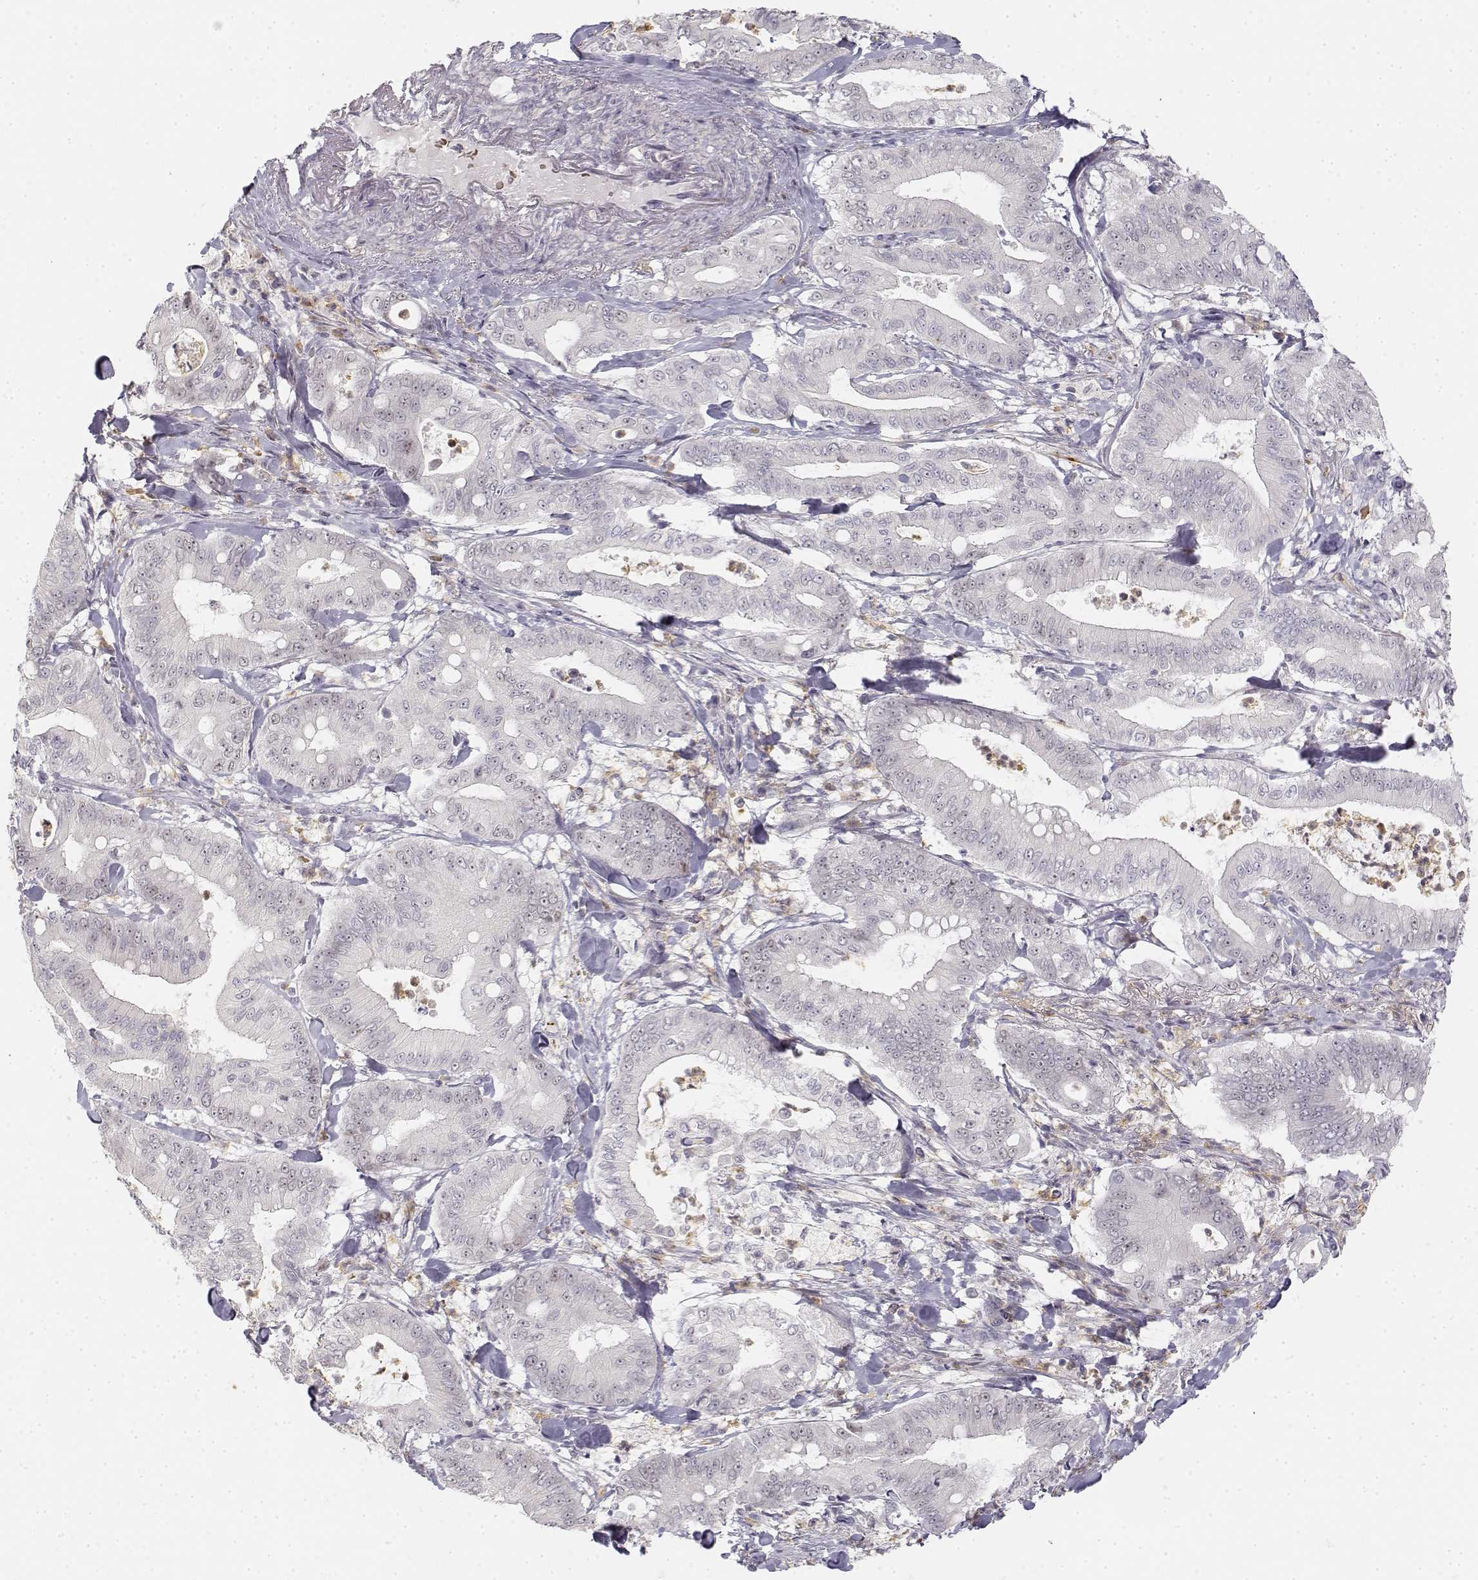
{"staining": {"intensity": "negative", "quantity": "none", "location": "none"}, "tissue": "pancreatic cancer", "cell_type": "Tumor cells", "image_type": "cancer", "snomed": [{"axis": "morphology", "description": "Adenocarcinoma, NOS"}, {"axis": "topography", "description": "Pancreas"}], "caption": "This is an immunohistochemistry micrograph of human pancreatic cancer (adenocarcinoma). There is no staining in tumor cells.", "gene": "GLIPR1L2", "patient": {"sex": "male", "age": 71}}